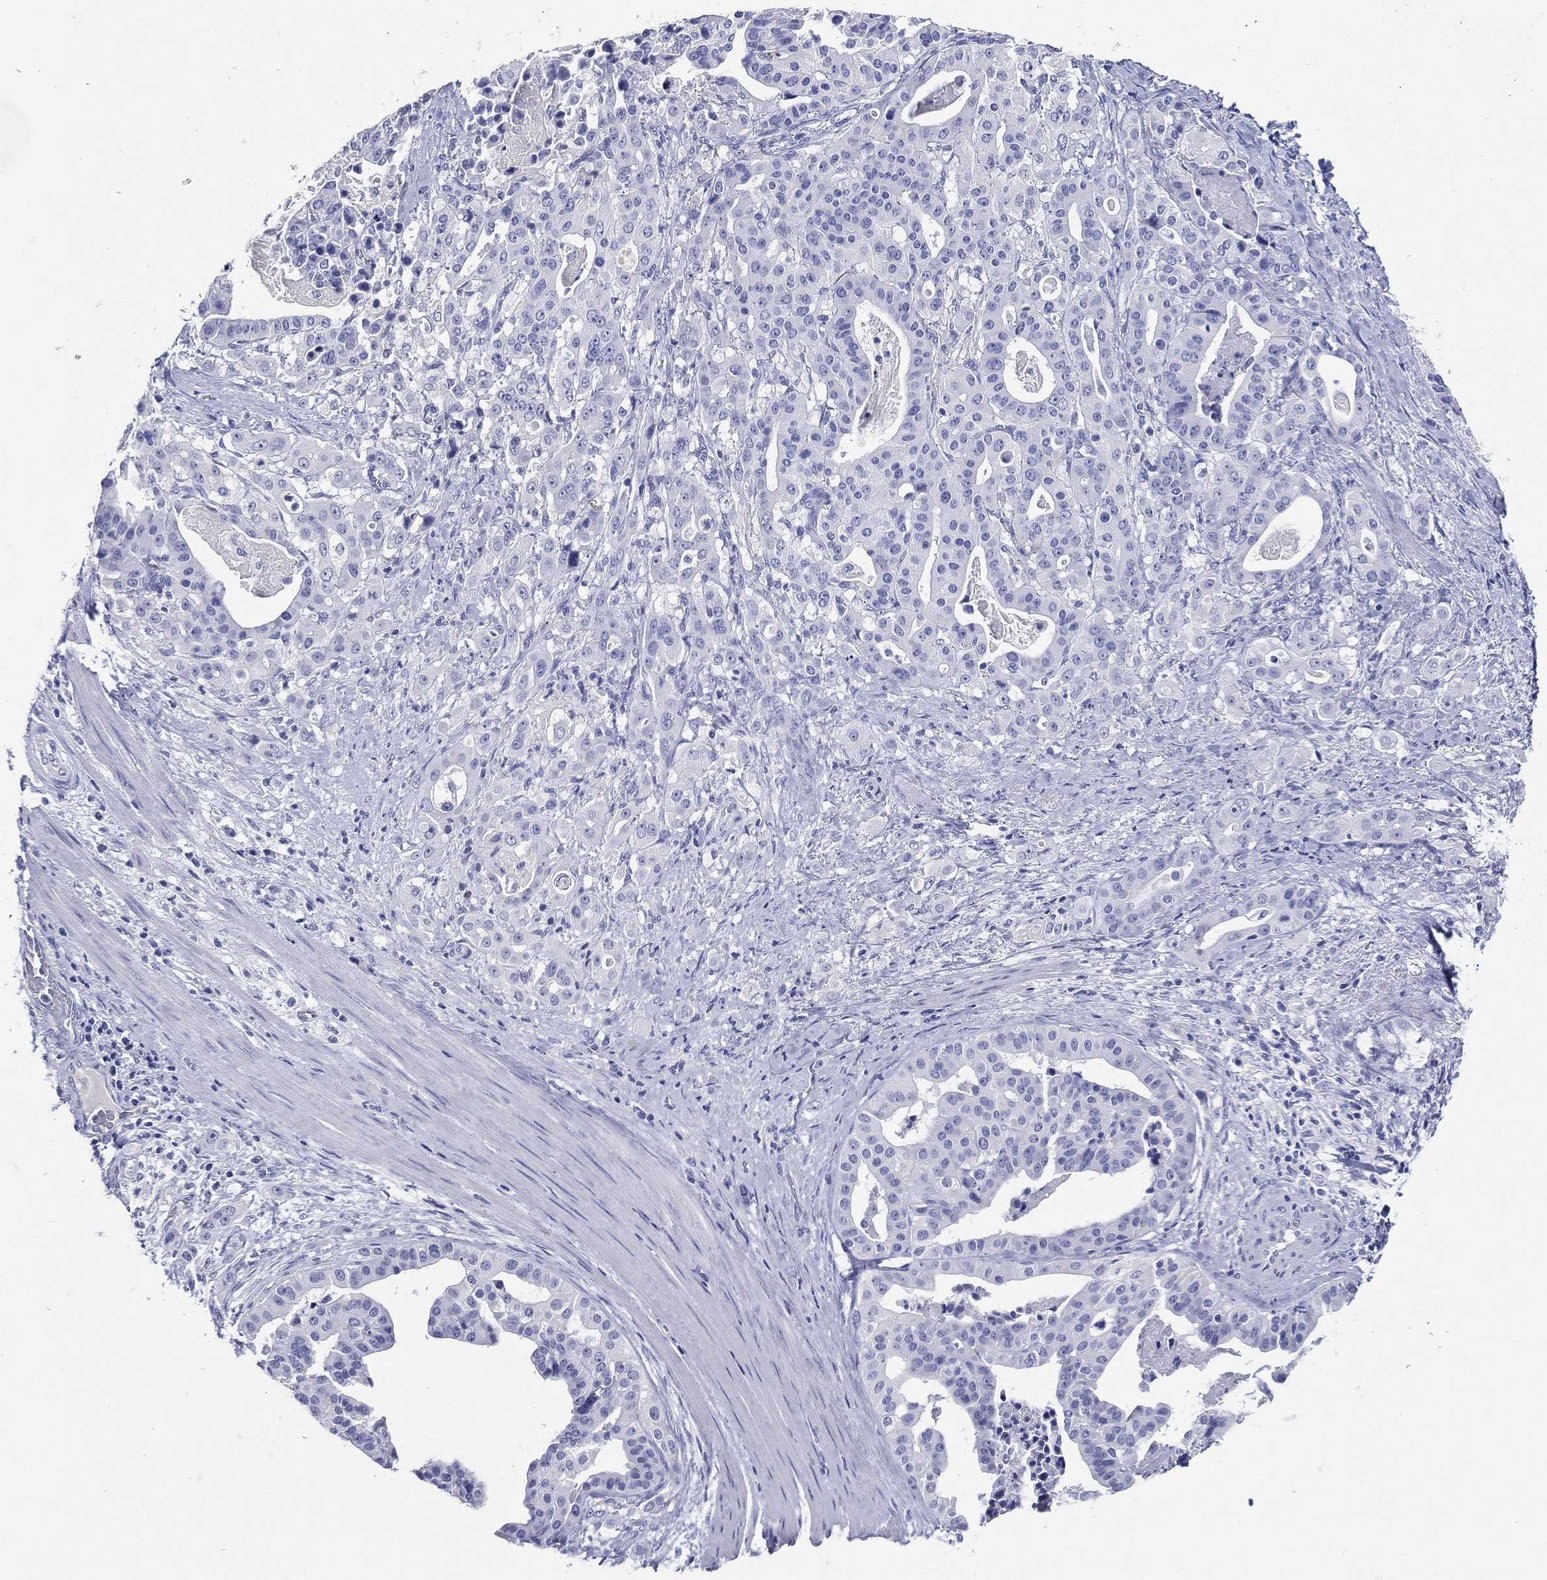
{"staining": {"intensity": "negative", "quantity": "none", "location": "none"}, "tissue": "stomach cancer", "cell_type": "Tumor cells", "image_type": "cancer", "snomed": [{"axis": "morphology", "description": "Adenocarcinoma, NOS"}, {"axis": "topography", "description": "Stomach"}], "caption": "Immunohistochemistry (IHC) photomicrograph of neoplastic tissue: adenocarcinoma (stomach) stained with DAB (3,3'-diaminobenzidine) exhibits no significant protein positivity in tumor cells.", "gene": "TFAP2A", "patient": {"sex": "male", "age": 48}}